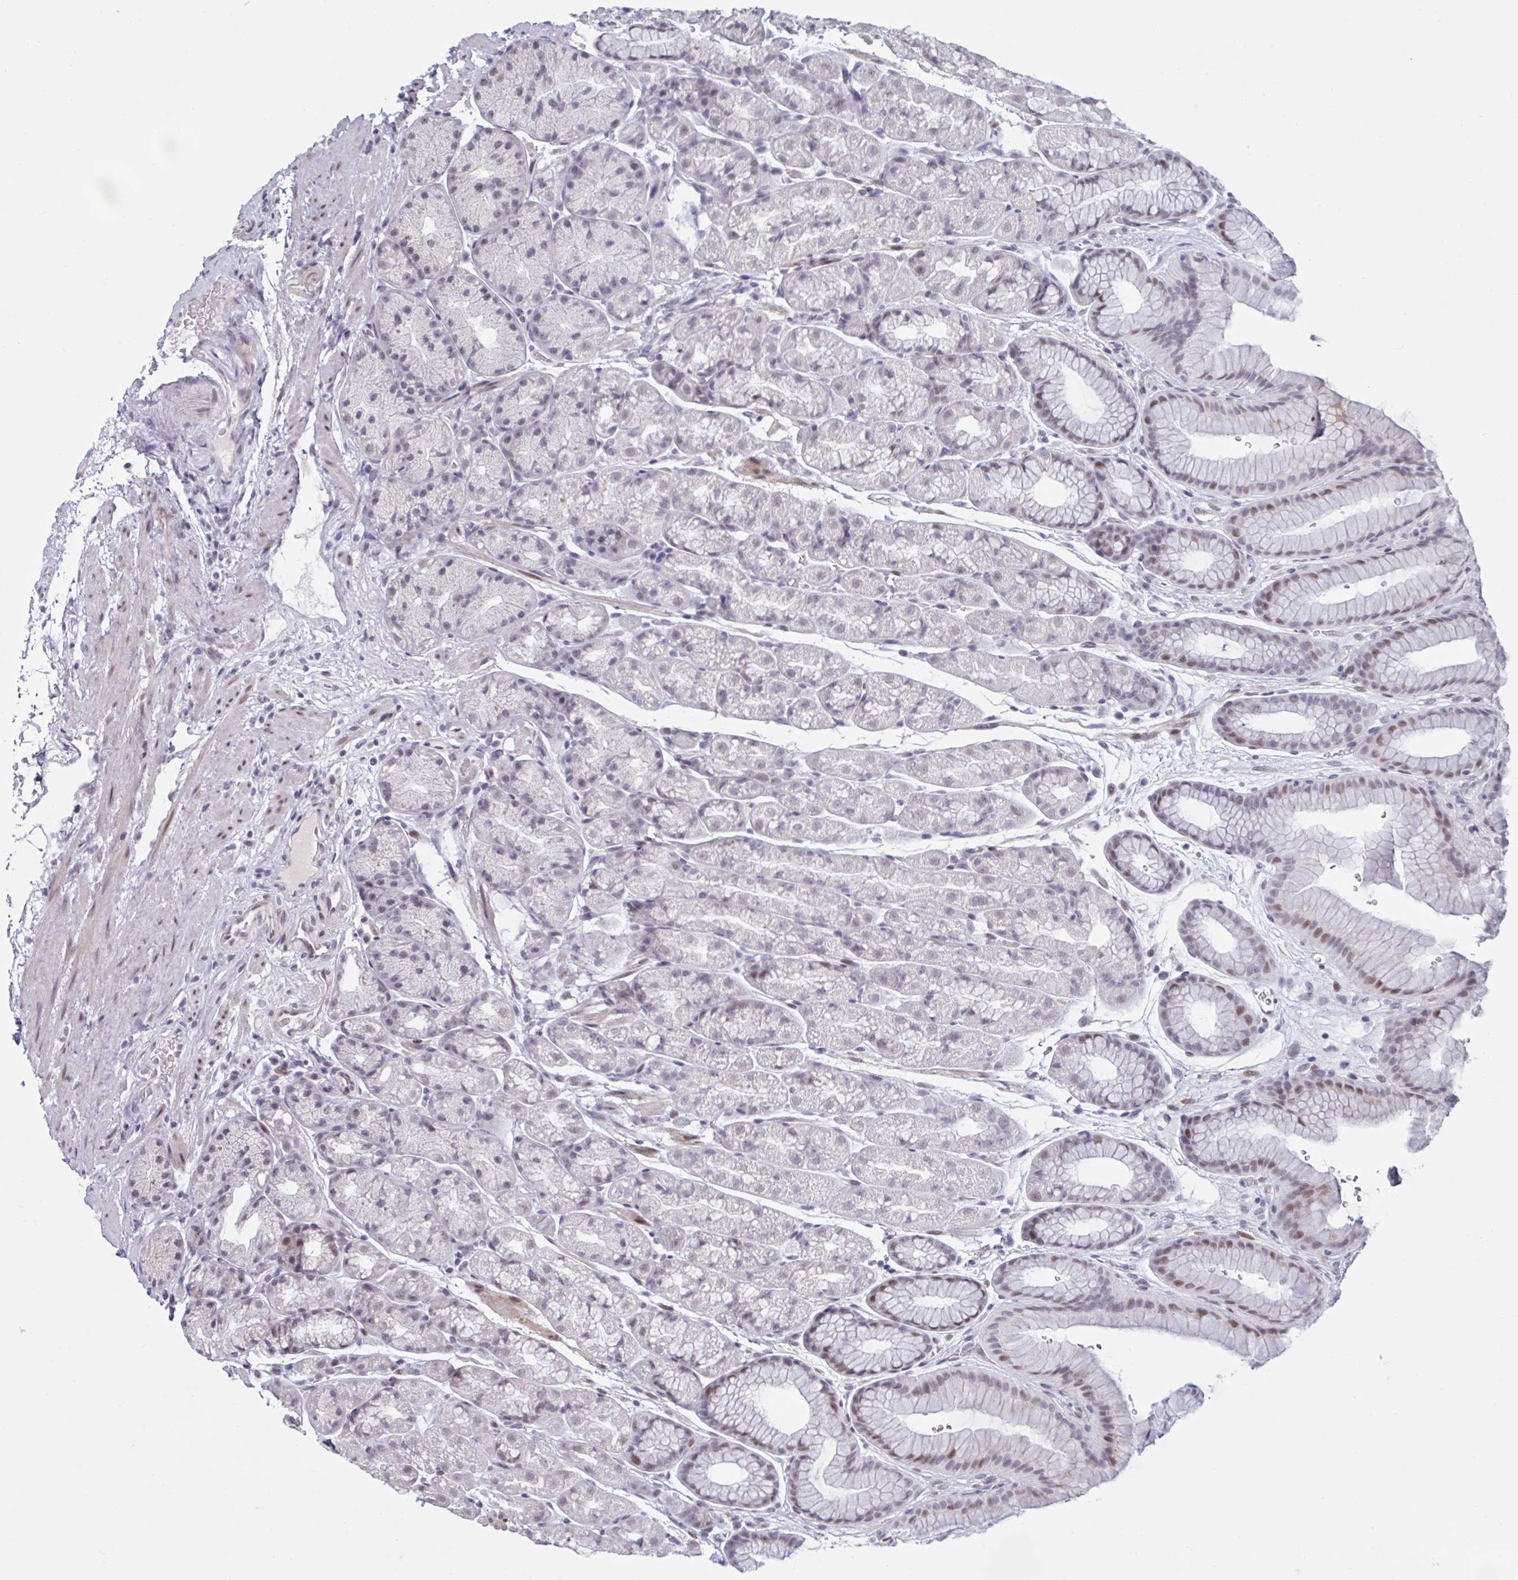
{"staining": {"intensity": "moderate", "quantity": "<25%", "location": "cytoplasmic/membranous,nuclear"}, "tissue": "stomach", "cell_type": "Glandular cells", "image_type": "normal", "snomed": [{"axis": "morphology", "description": "Normal tissue, NOS"}, {"axis": "topography", "description": "Stomach, lower"}], "caption": "This photomicrograph demonstrates IHC staining of unremarkable human stomach, with low moderate cytoplasmic/membranous,nuclear staining in approximately <25% of glandular cells.", "gene": "HSD17B6", "patient": {"sex": "male", "age": 67}}